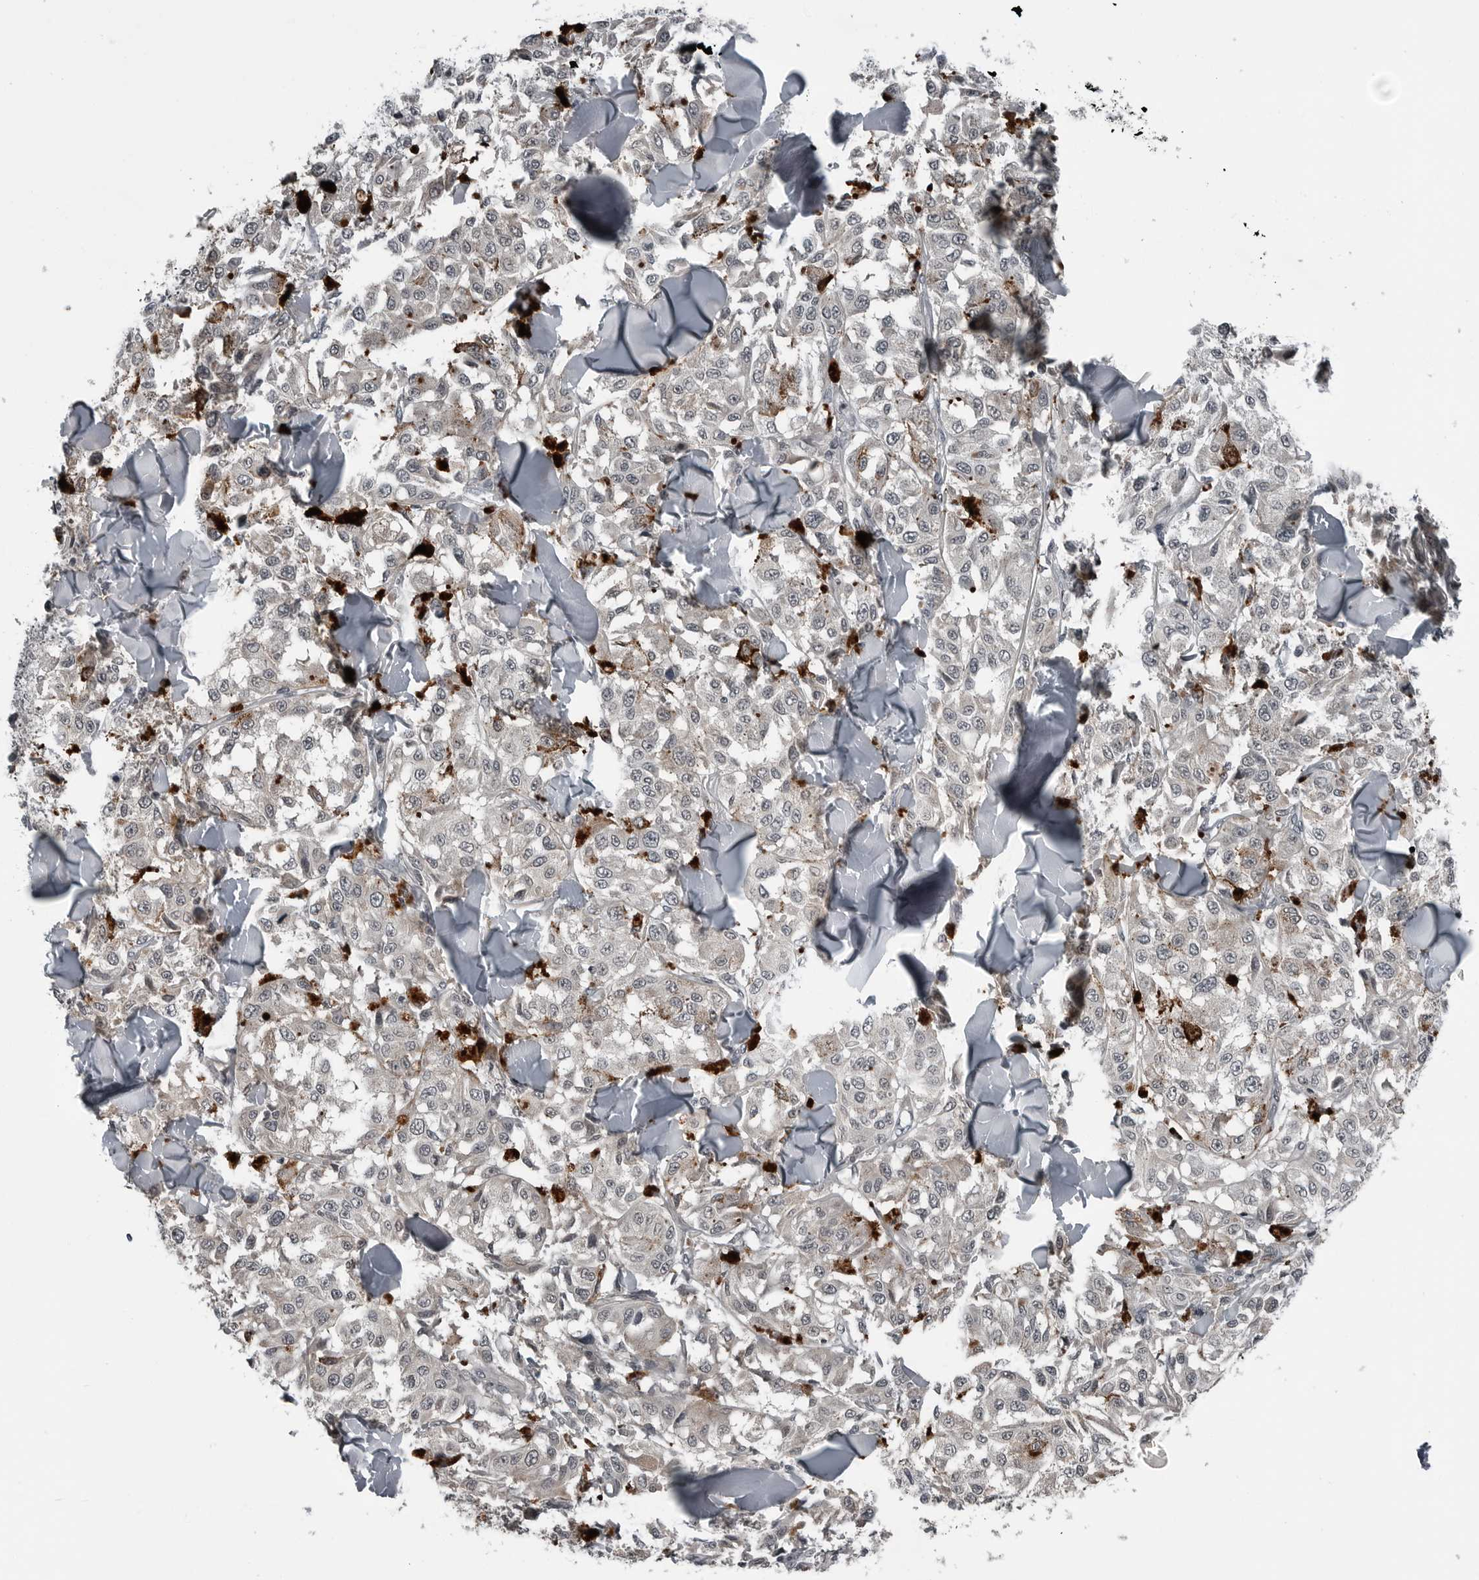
{"staining": {"intensity": "negative", "quantity": "none", "location": "none"}, "tissue": "melanoma", "cell_type": "Tumor cells", "image_type": "cancer", "snomed": [{"axis": "morphology", "description": "Malignant melanoma, NOS"}, {"axis": "topography", "description": "Skin"}], "caption": "A histopathology image of melanoma stained for a protein displays no brown staining in tumor cells.", "gene": "GAK", "patient": {"sex": "female", "age": 64}}